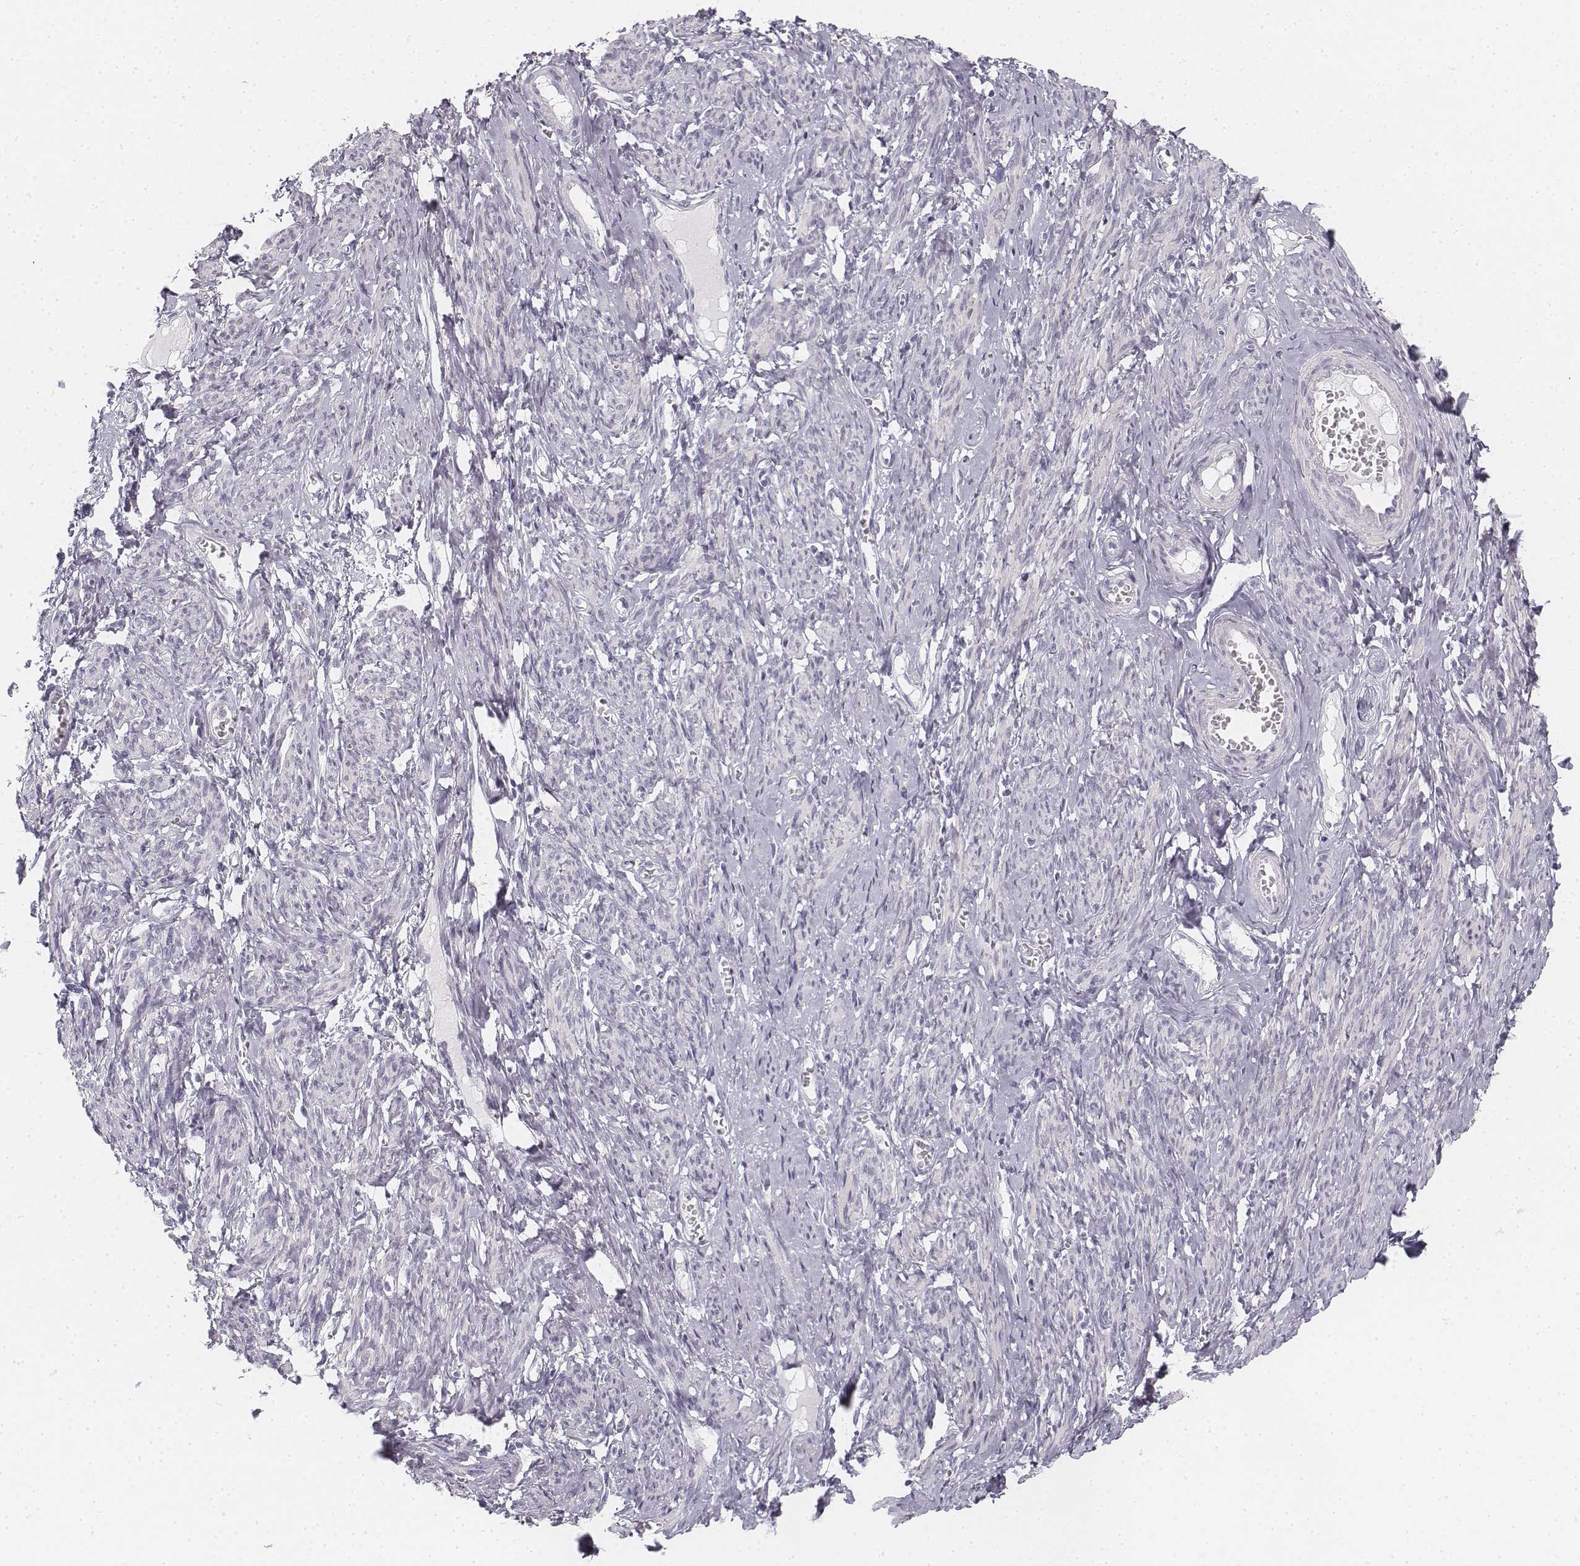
{"staining": {"intensity": "negative", "quantity": "none", "location": "none"}, "tissue": "smooth muscle", "cell_type": "Smooth muscle cells", "image_type": "normal", "snomed": [{"axis": "morphology", "description": "Normal tissue, NOS"}, {"axis": "topography", "description": "Smooth muscle"}], "caption": "IHC of benign smooth muscle reveals no positivity in smooth muscle cells. (DAB (3,3'-diaminobenzidine) IHC, high magnification).", "gene": "KRT25", "patient": {"sex": "female", "age": 65}}